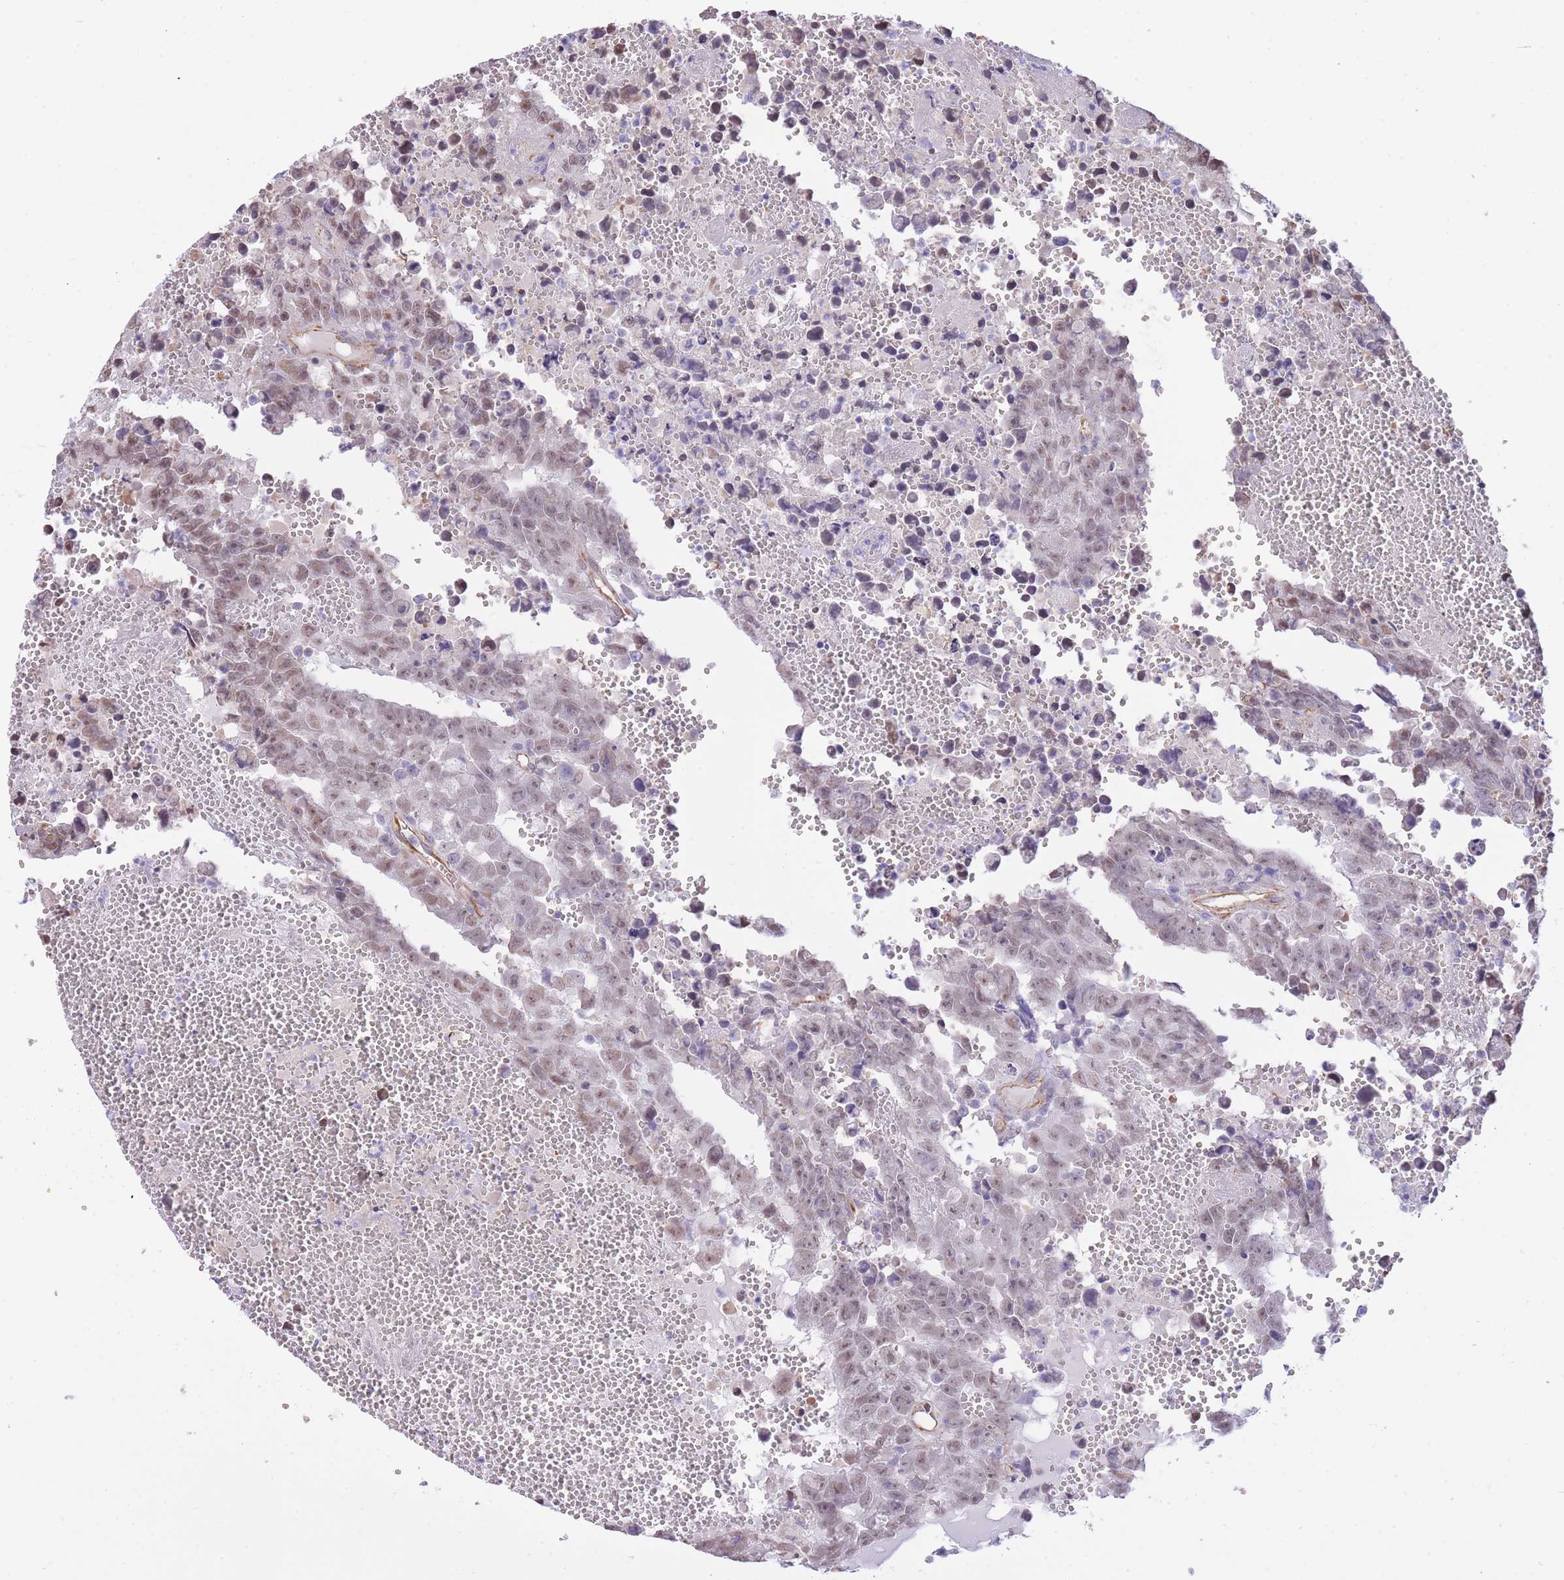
{"staining": {"intensity": "weak", "quantity": "25%-75%", "location": "nuclear"}, "tissue": "testis cancer", "cell_type": "Tumor cells", "image_type": "cancer", "snomed": [{"axis": "morphology", "description": "Carcinoma, Embryonal, NOS"}, {"axis": "topography", "description": "Testis"}], "caption": "This photomicrograph displays testis cancer (embryonal carcinoma) stained with IHC to label a protein in brown. The nuclear of tumor cells show weak positivity for the protein. Nuclei are counter-stained blue.", "gene": "PSG8", "patient": {"sex": "male", "age": 25}}